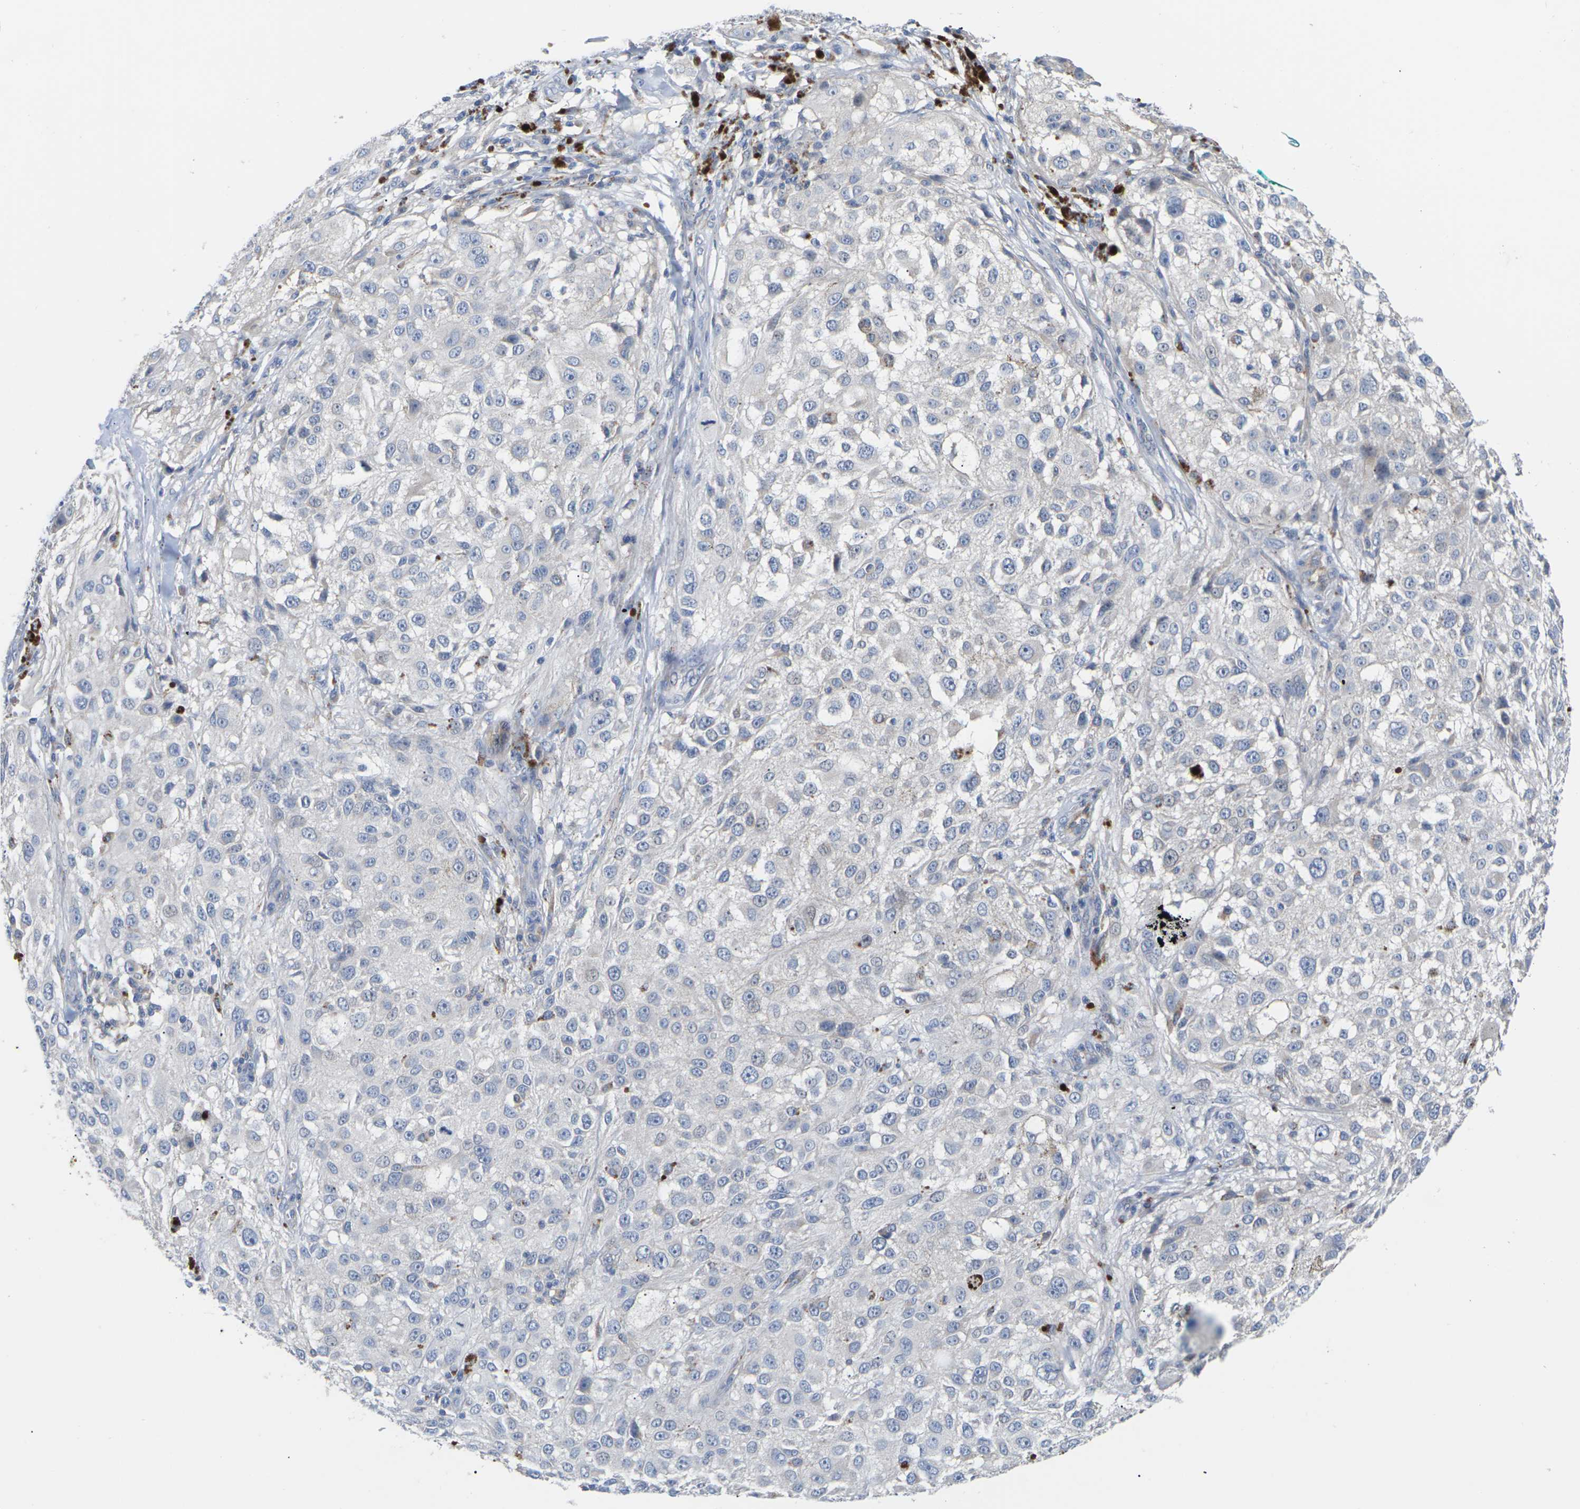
{"staining": {"intensity": "negative", "quantity": "none", "location": "none"}, "tissue": "melanoma", "cell_type": "Tumor cells", "image_type": "cancer", "snomed": [{"axis": "morphology", "description": "Necrosis, NOS"}, {"axis": "morphology", "description": "Malignant melanoma, NOS"}, {"axis": "topography", "description": "Skin"}], "caption": "Immunohistochemical staining of human melanoma exhibits no significant positivity in tumor cells.", "gene": "TMCO4", "patient": {"sex": "female", "age": 87}}